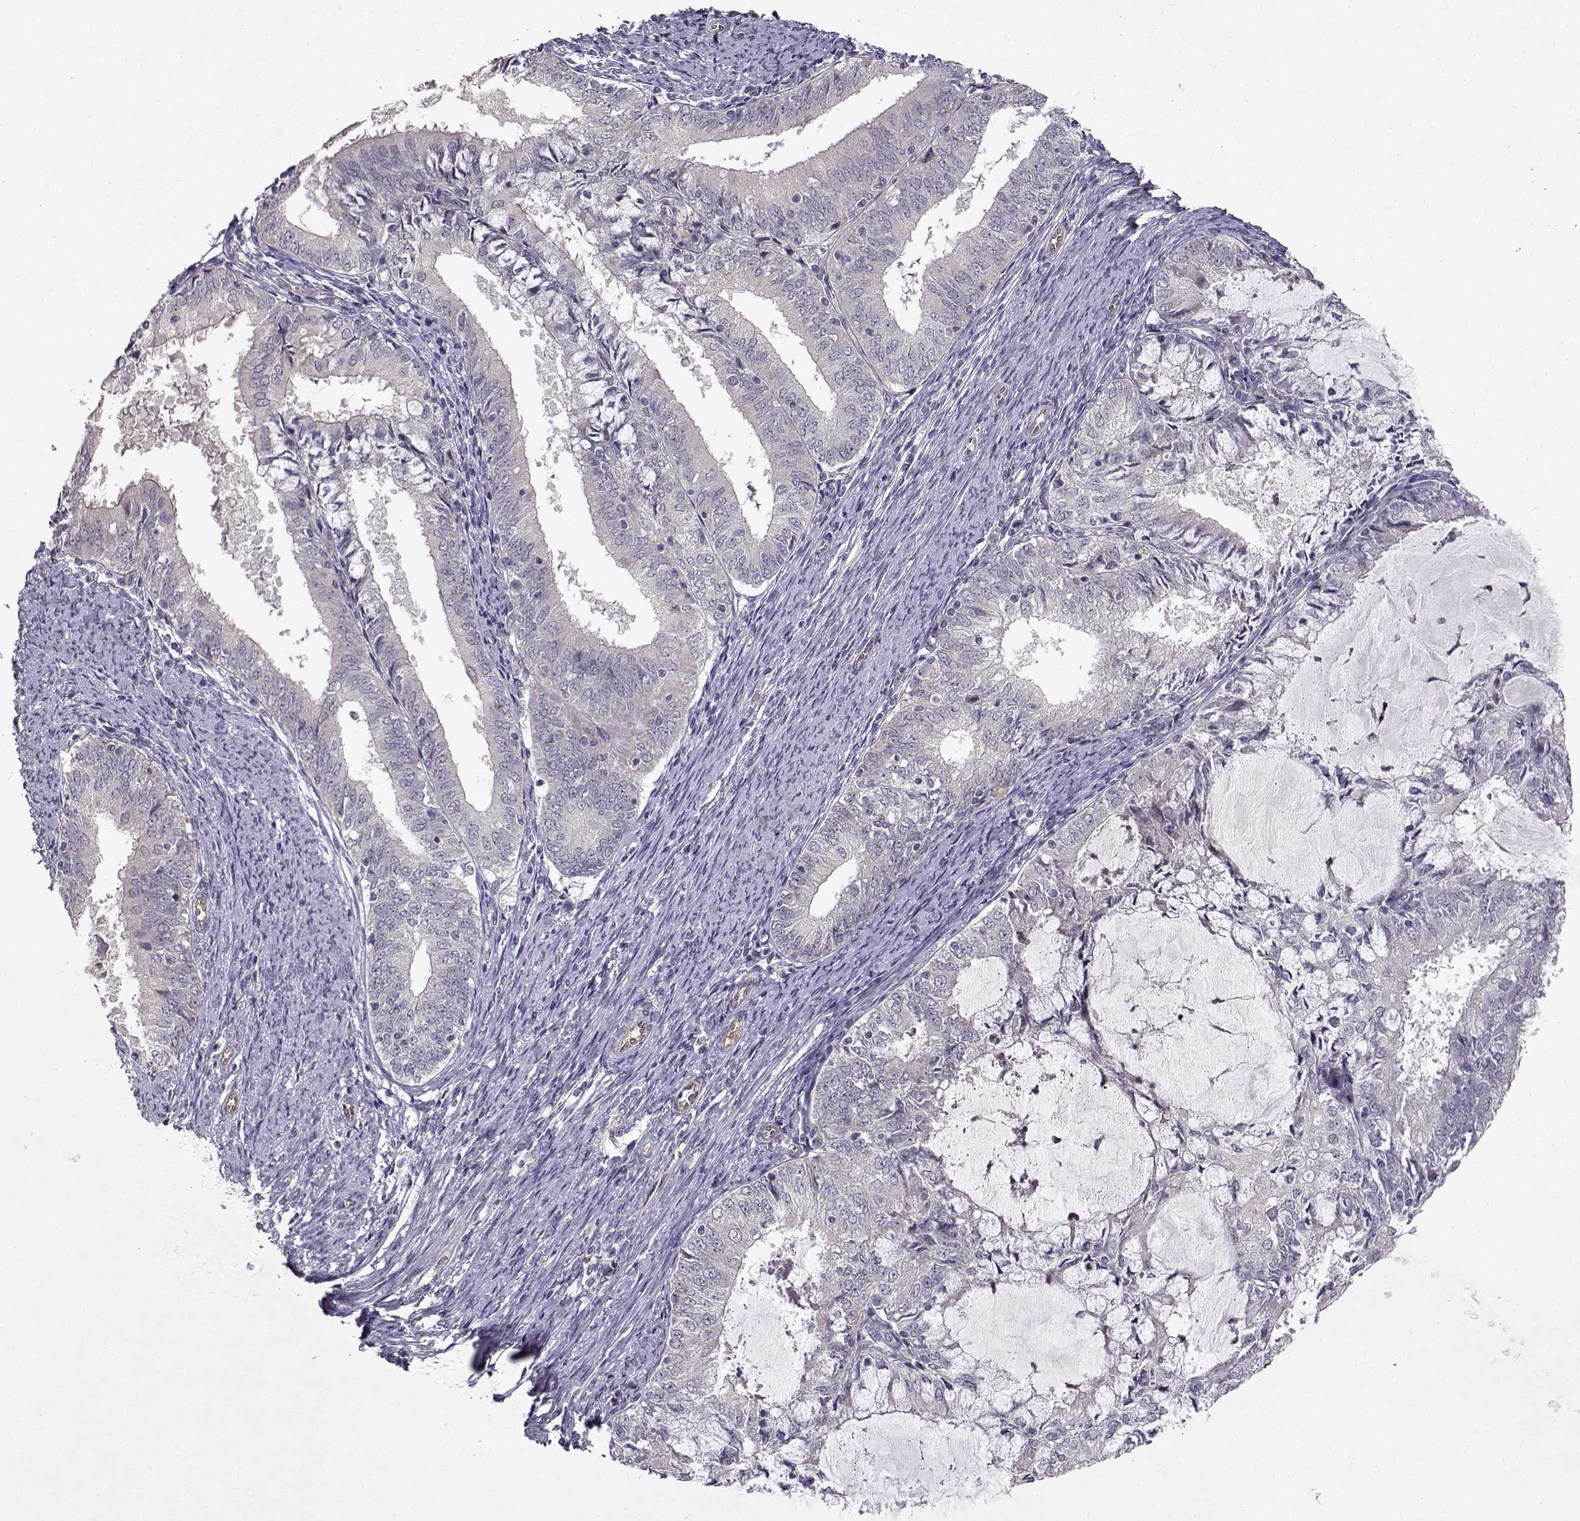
{"staining": {"intensity": "negative", "quantity": "none", "location": "none"}, "tissue": "endometrial cancer", "cell_type": "Tumor cells", "image_type": "cancer", "snomed": [{"axis": "morphology", "description": "Adenocarcinoma, NOS"}, {"axis": "topography", "description": "Endometrium"}], "caption": "Protein analysis of endometrial cancer displays no significant positivity in tumor cells.", "gene": "BMX", "patient": {"sex": "female", "age": 57}}